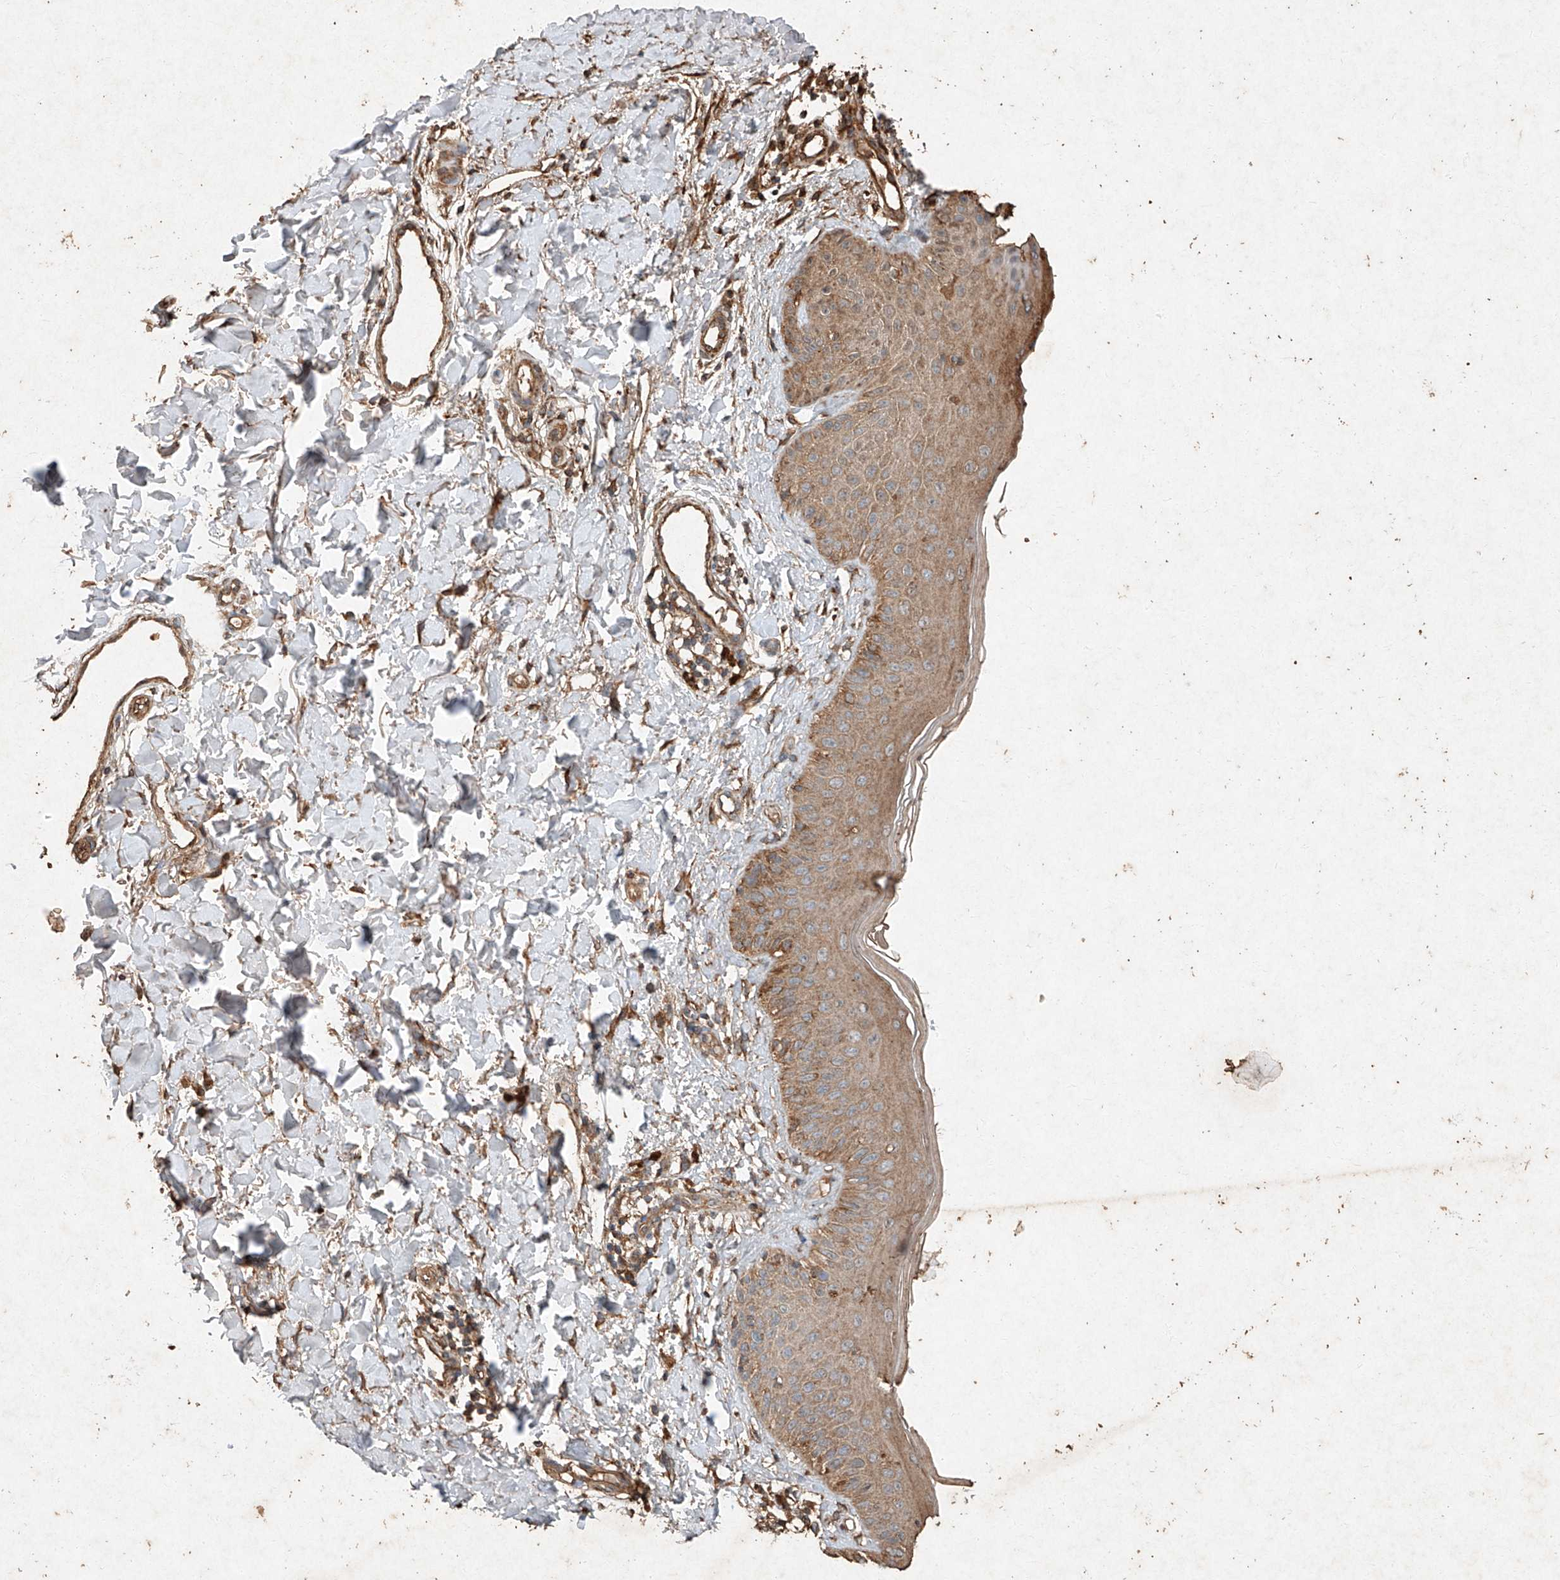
{"staining": {"intensity": "moderate", "quantity": ">75%", "location": "cytoplasmic/membranous"}, "tissue": "skin", "cell_type": "Fibroblasts", "image_type": "normal", "snomed": [{"axis": "morphology", "description": "Normal tissue, NOS"}, {"axis": "topography", "description": "Skin"}], "caption": "Moderate cytoplasmic/membranous staining for a protein is present in approximately >75% of fibroblasts of benign skin using IHC.", "gene": "STK3", "patient": {"sex": "male", "age": 52}}